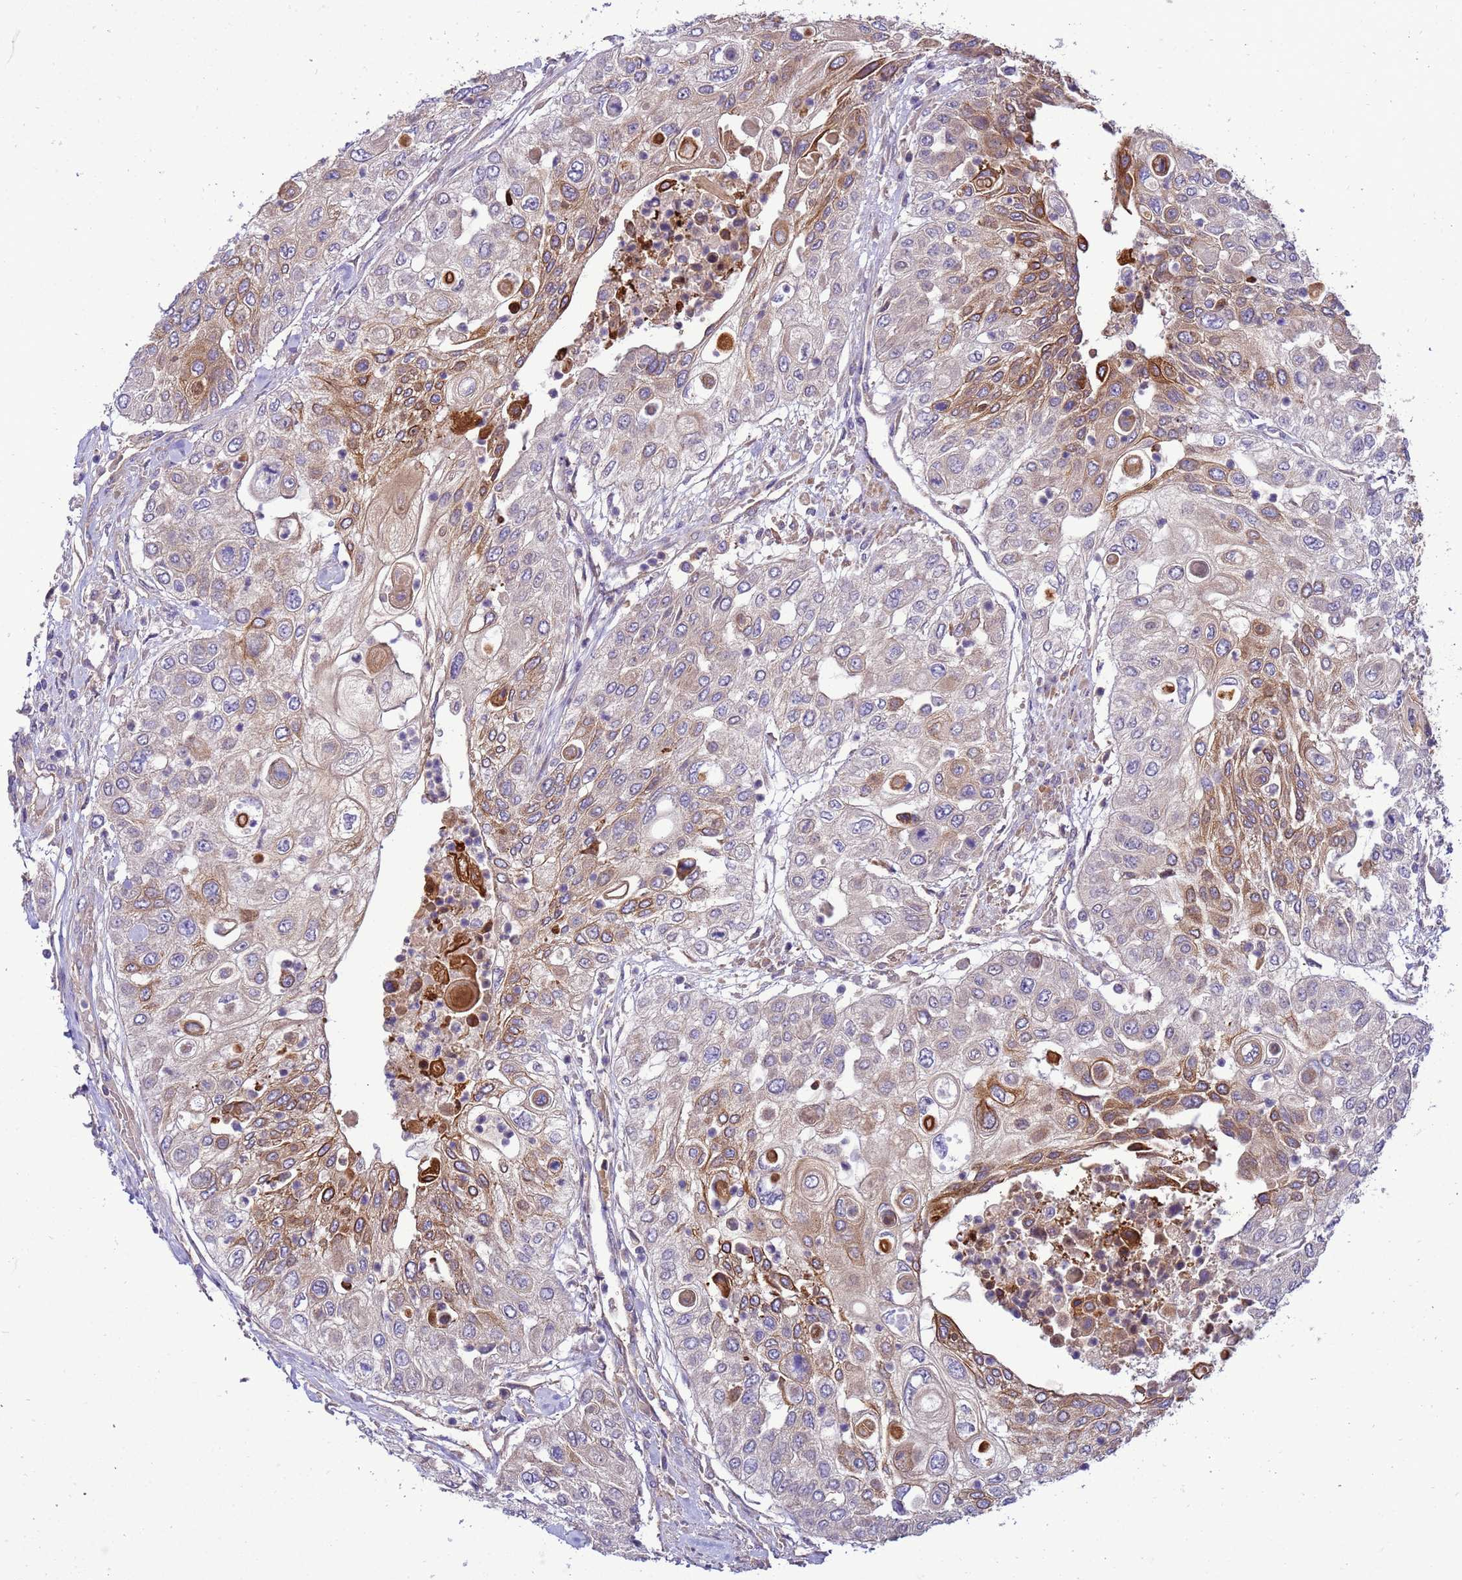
{"staining": {"intensity": "moderate", "quantity": "25%-75%", "location": "cytoplasmic/membranous"}, "tissue": "urothelial cancer", "cell_type": "Tumor cells", "image_type": "cancer", "snomed": [{"axis": "morphology", "description": "Urothelial carcinoma, High grade"}, {"axis": "topography", "description": "Urinary bladder"}], "caption": "Immunohistochemical staining of urothelial cancer reveals moderate cytoplasmic/membranous protein positivity in about 25%-75% of tumor cells.", "gene": "SMCO3", "patient": {"sex": "female", "age": 79}}